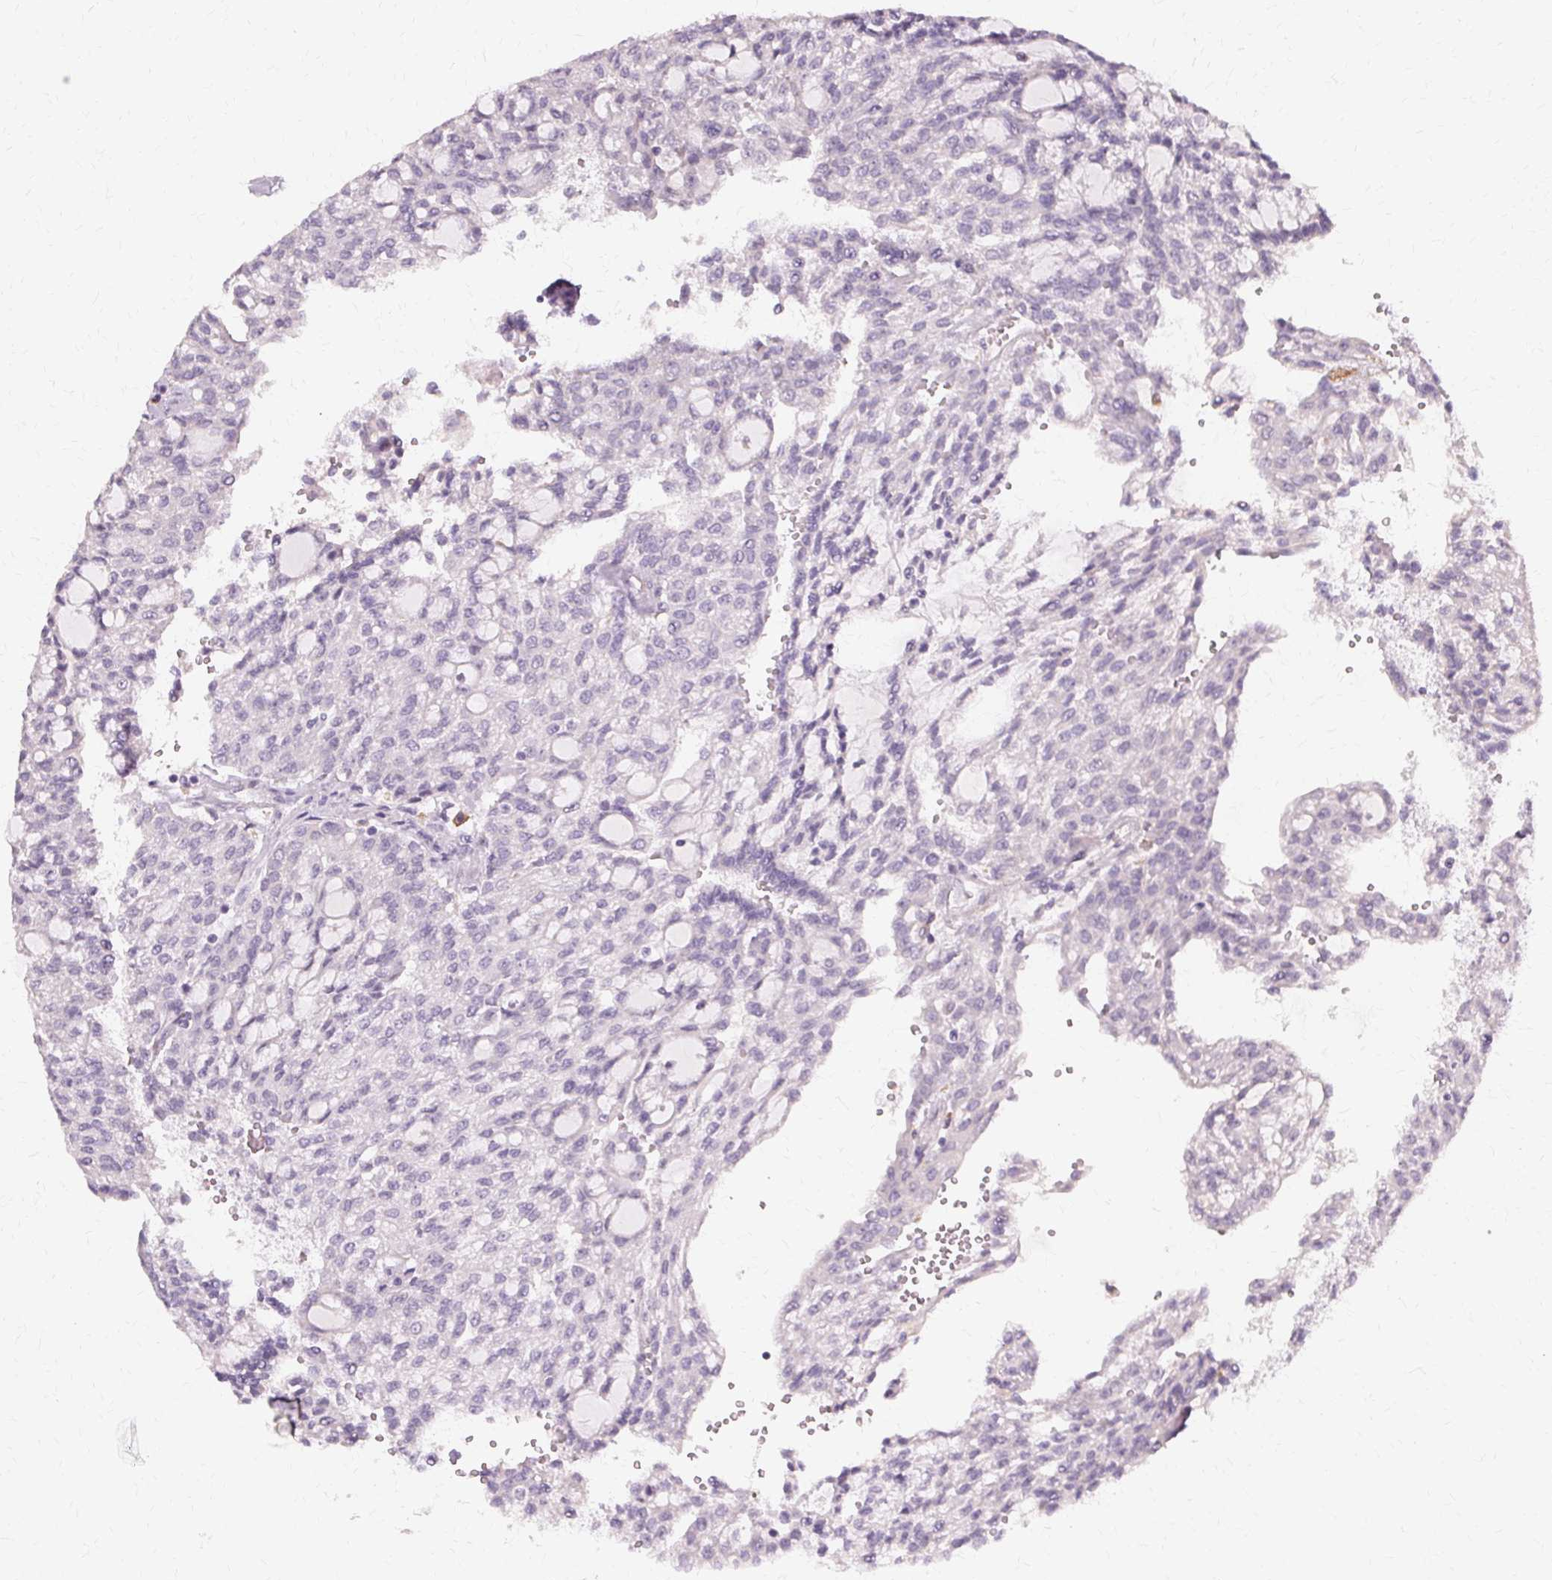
{"staining": {"intensity": "negative", "quantity": "none", "location": "none"}, "tissue": "renal cancer", "cell_type": "Tumor cells", "image_type": "cancer", "snomed": [{"axis": "morphology", "description": "Adenocarcinoma, NOS"}, {"axis": "topography", "description": "Kidney"}], "caption": "The micrograph reveals no significant expression in tumor cells of renal cancer (adenocarcinoma).", "gene": "IFNGR1", "patient": {"sex": "male", "age": 63}}